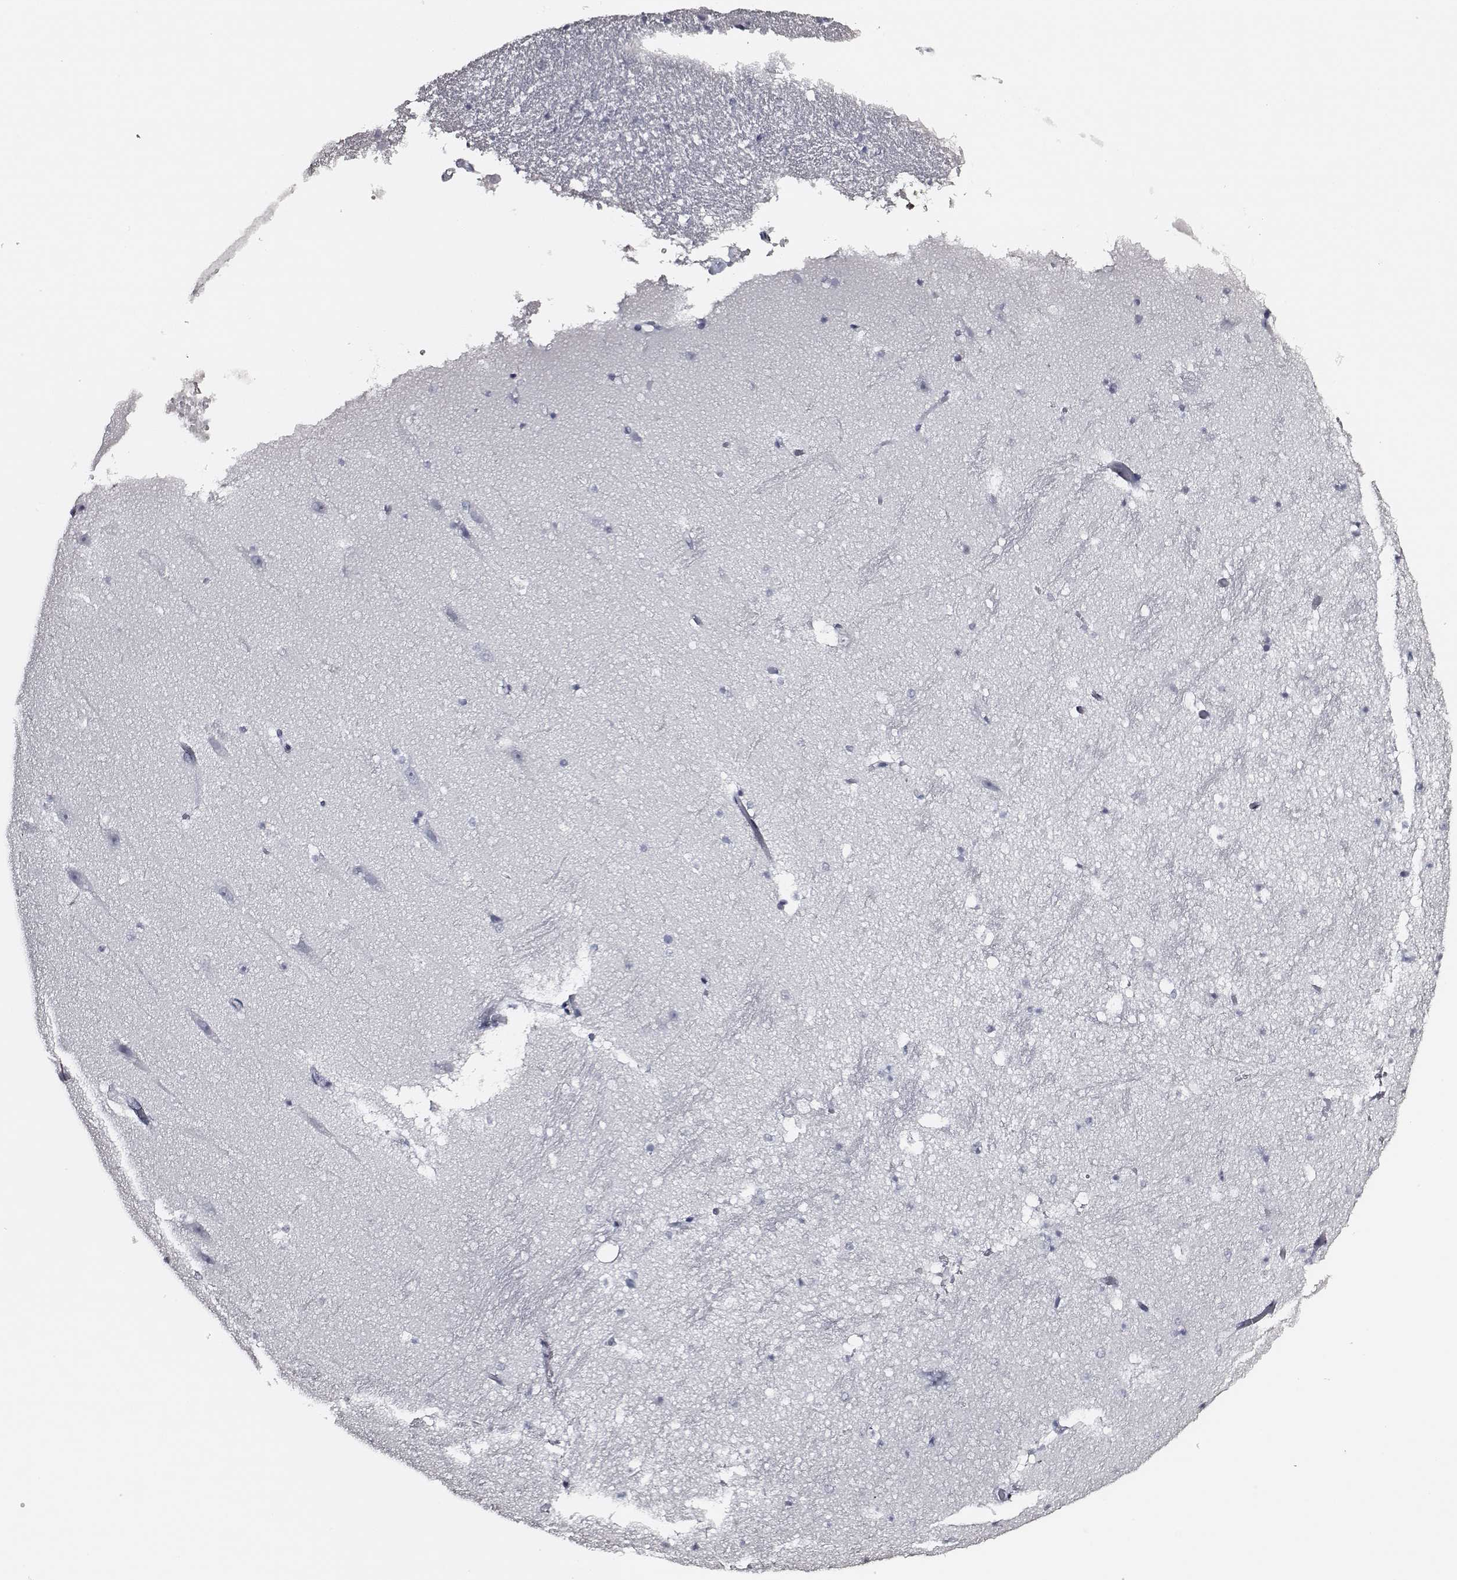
{"staining": {"intensity": "negative", "quantity": "none", "location": "none"}, "tissue": "hippocampus", "cell_type": "Glial cells", "image_type": "normal", "snomed": [{"axis": "morphology", "description": "Normal tissue, NOS"}, {"axis": "topography", "description": "Hippocampus"}], "caption": "A micrograph of human hippocampus is negative for staining in glial cells. (Stains: DAB (3,3'-diaminobenzidine) IHC with hematoxylin counter stain, Microscopy: brightfield microscopy at high magnification).", "gene": "DPEP1", "patient": {"sex": "male", "age": 26}}